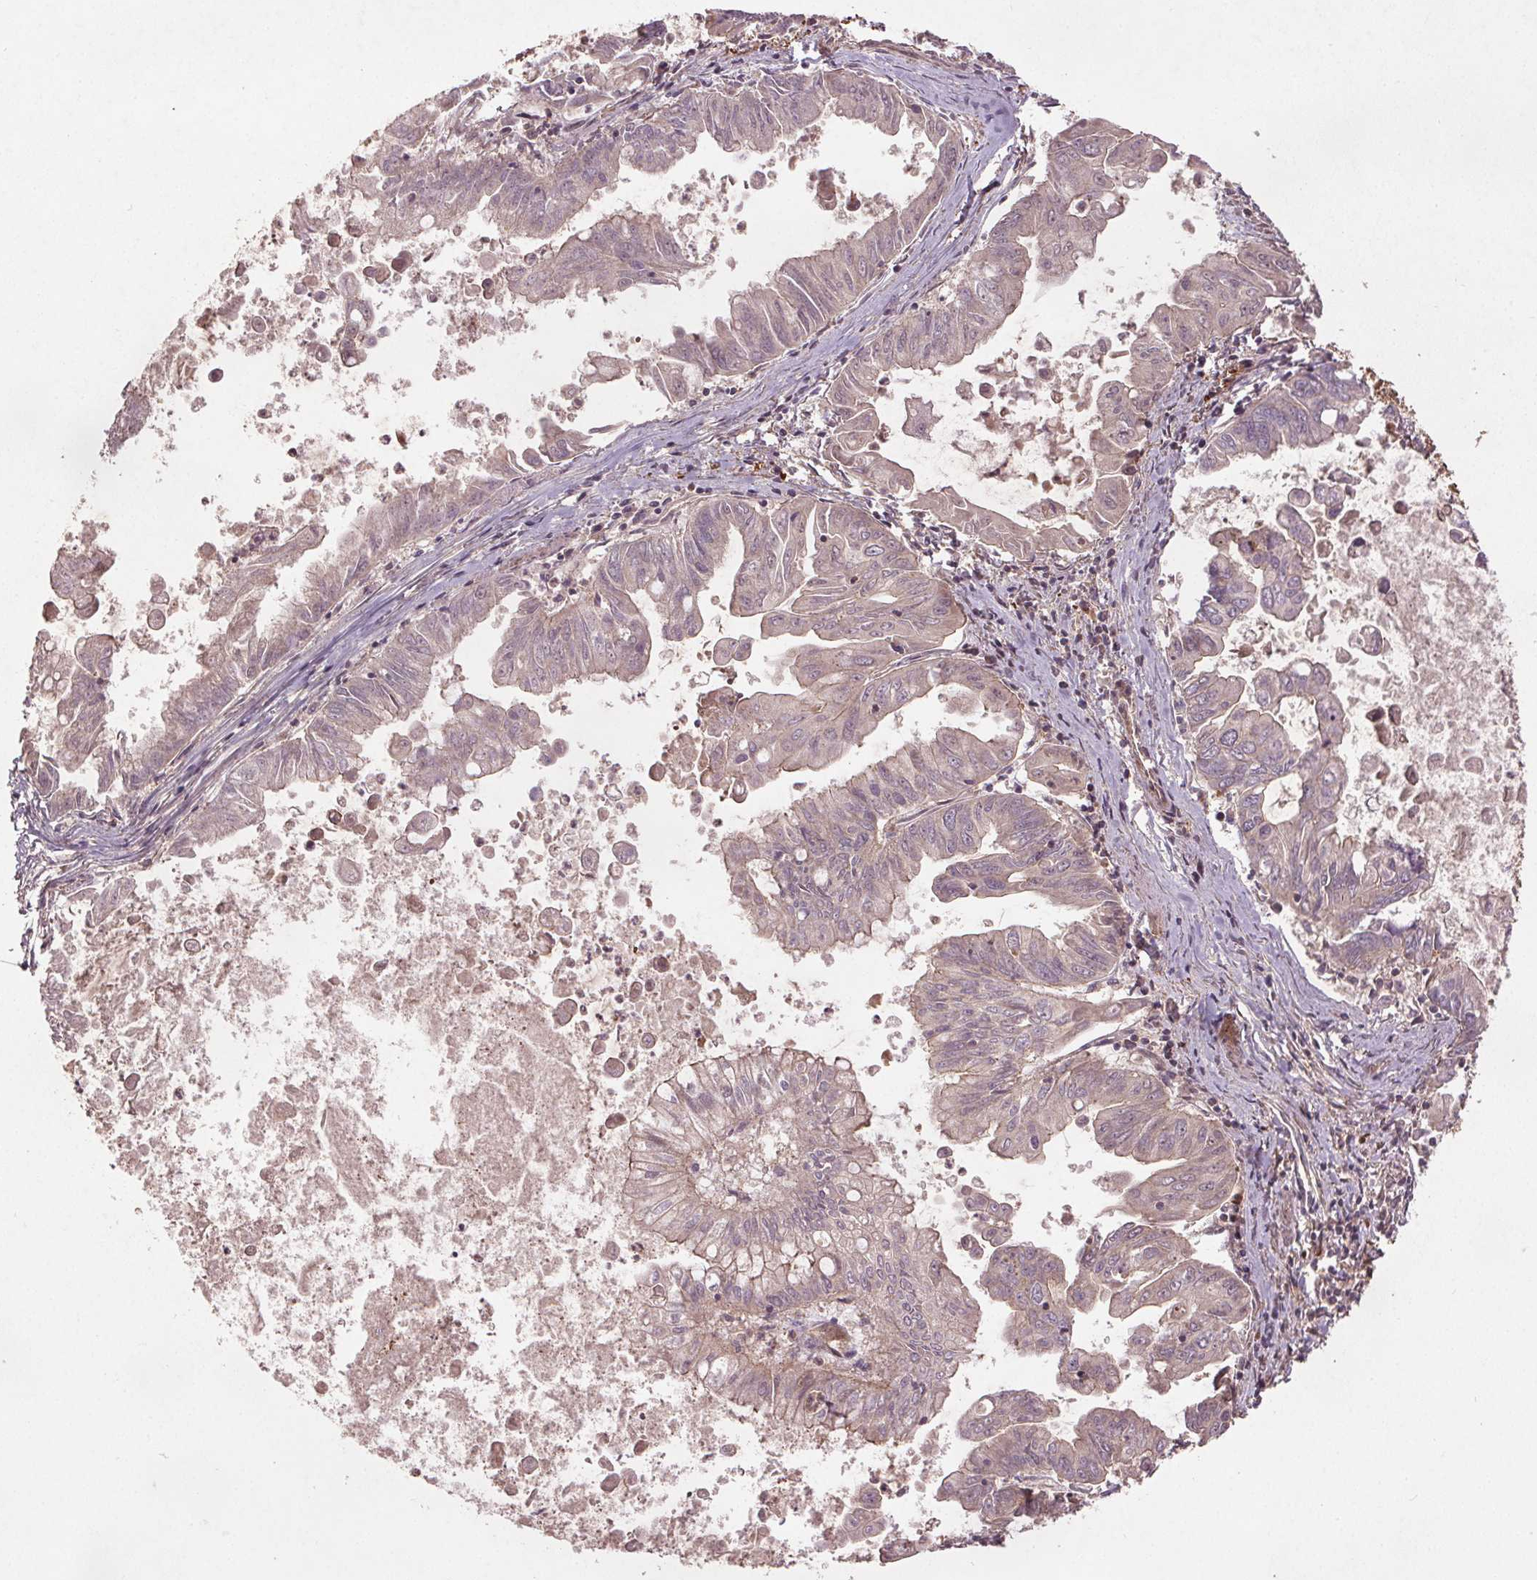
{"staining": {"intensity": "negative", "quantity": "none", "location": "none"}, "tissue": "stomach cancer", "cell_type": "Tumor cells", "image_type": "cancer", "snomed": [{"axis": "morphology", "description": "Adenocarcinoma, NOS"}, {"axis": "topography", "description": "Stomach, upper"}], "caption": "Immunohistochemistry of human stomach adenocarcinoma demonstrates no positivity in tumor cells.", "gene": "SEC14L2", "patient": {"sex": "male", "age": 80}}